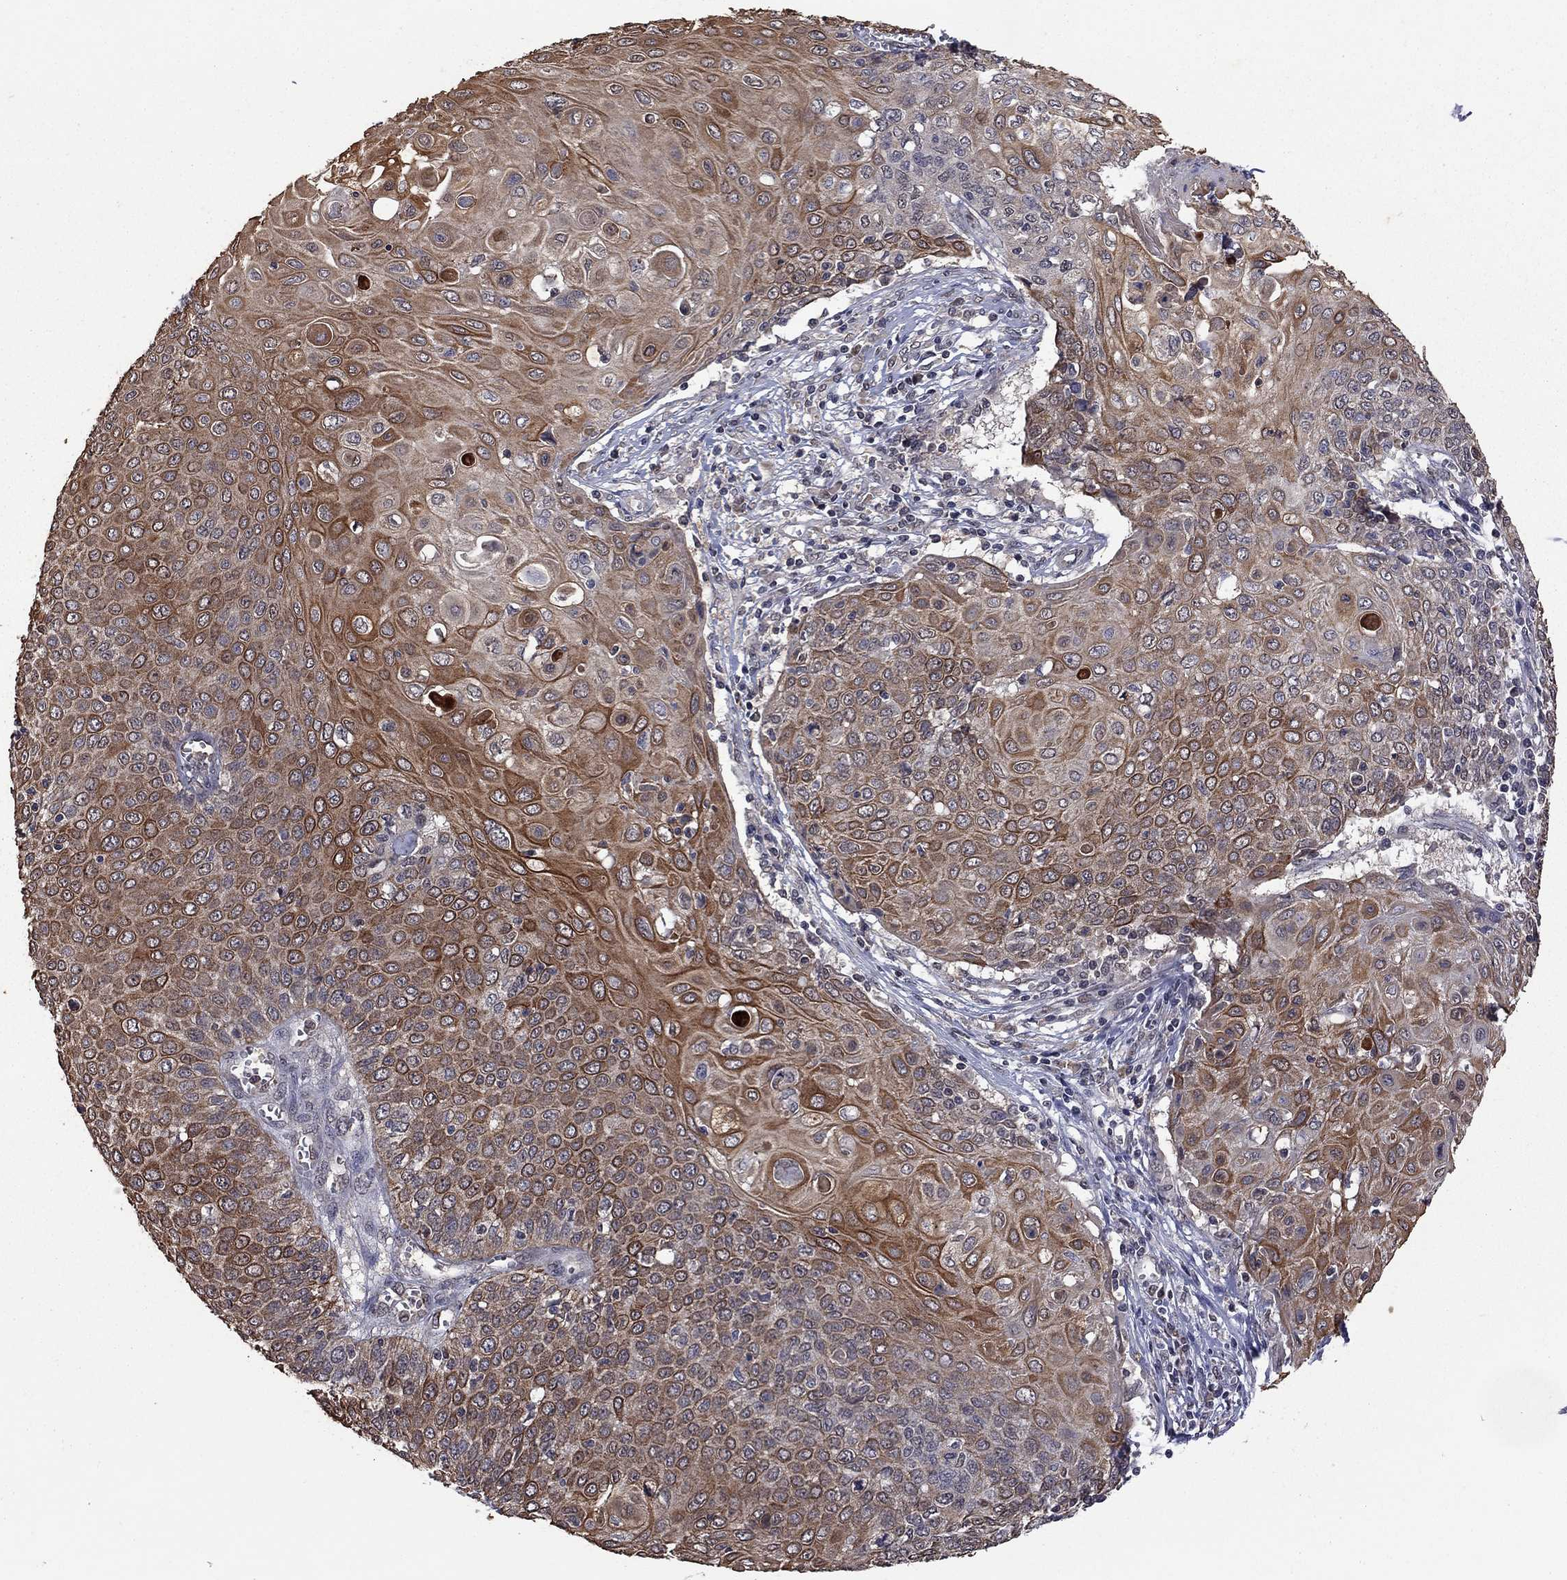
{"staining": {"intensity": "strong", "quantity": "25%-75%", "location": "cytoplasmic/membranous"}, "tissue": "cervical cancer", "cell_type": "Tumor cells", "image_type": "cancer", "snomed": [{"axis": "morphology", "description": "Squamous cell carcinoma, NOS"}, {"axis": "topography", "description": "Cervix"}], "caption": "IHC of human squamous cell carcinoma (cervical) exhibits high levels of strong cytoplasmic/membranous staining in about 25%-75% of tumor cells. The staining is performed using DAB (3,3'-diaminobenzidine) brown chromogen to label protein expression. The nuclei are counter-stained blue using hematoxylin.", "gene": "TSNARE1", "patient": {"sex": "female", "age": 39}}